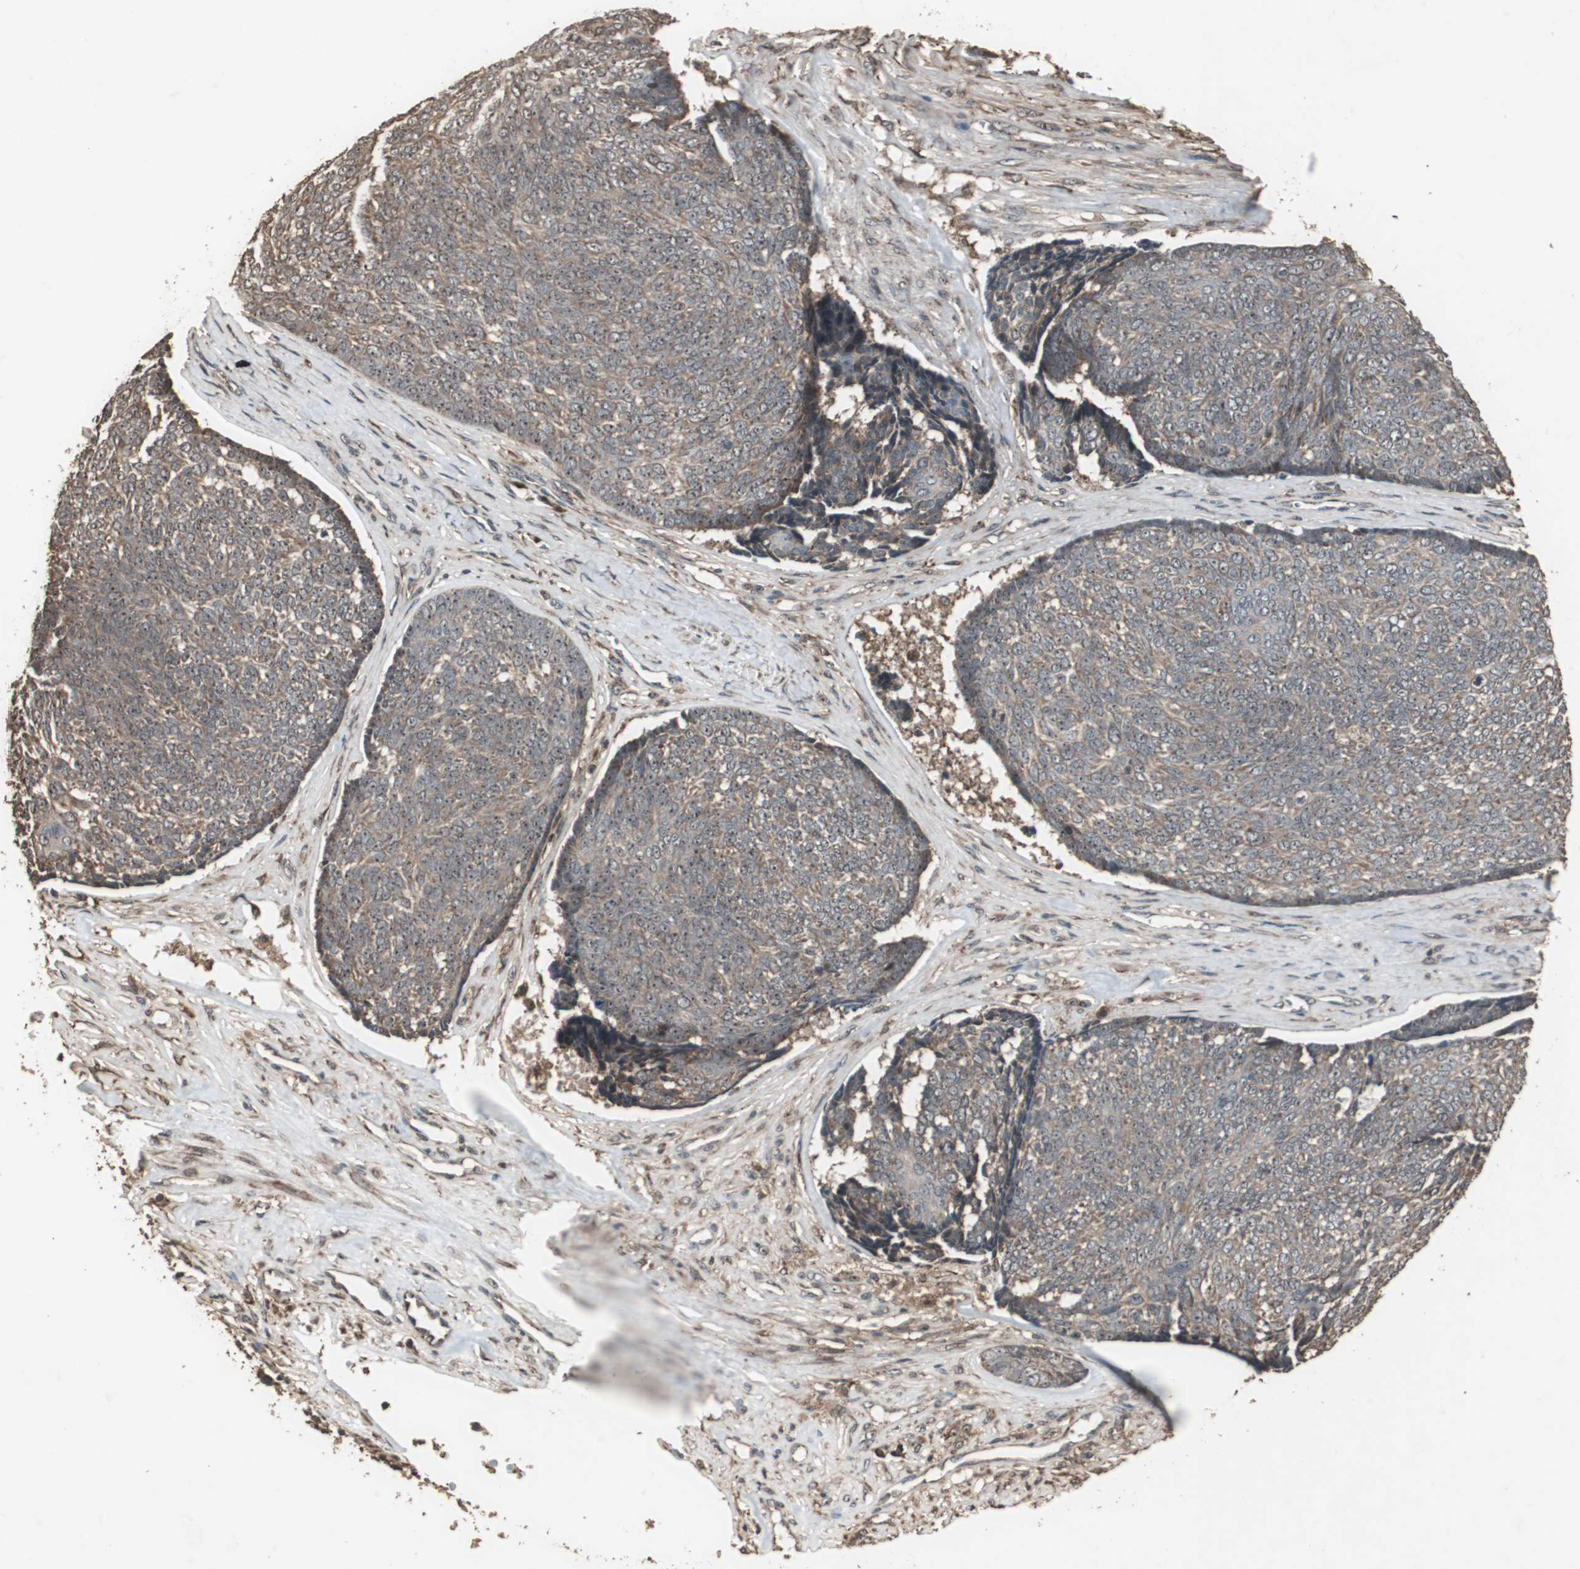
{"staining": {"intensity": "weak", "quantity": ">75%", "location": "cytoplasmic/membranous"}, "tissue": "skin cancer", "cell_type": "Tumor cells", "image_type": "cancer", "snomed": [{"axis": "morphology", "description": "Basal cell carcinoma"}, {"axis": "topography", "description": "Skin"}], "caption": "Immunohistochemistry (IHC) (DAB) staining of human basal cell carcinoma (skin) demonstrates weak cytoplasmic/membranous protein positivity in approximately >75% of tumor cells.", "gene": "LAMTOR5", "patient": {"sex": "male", "age": 84}}